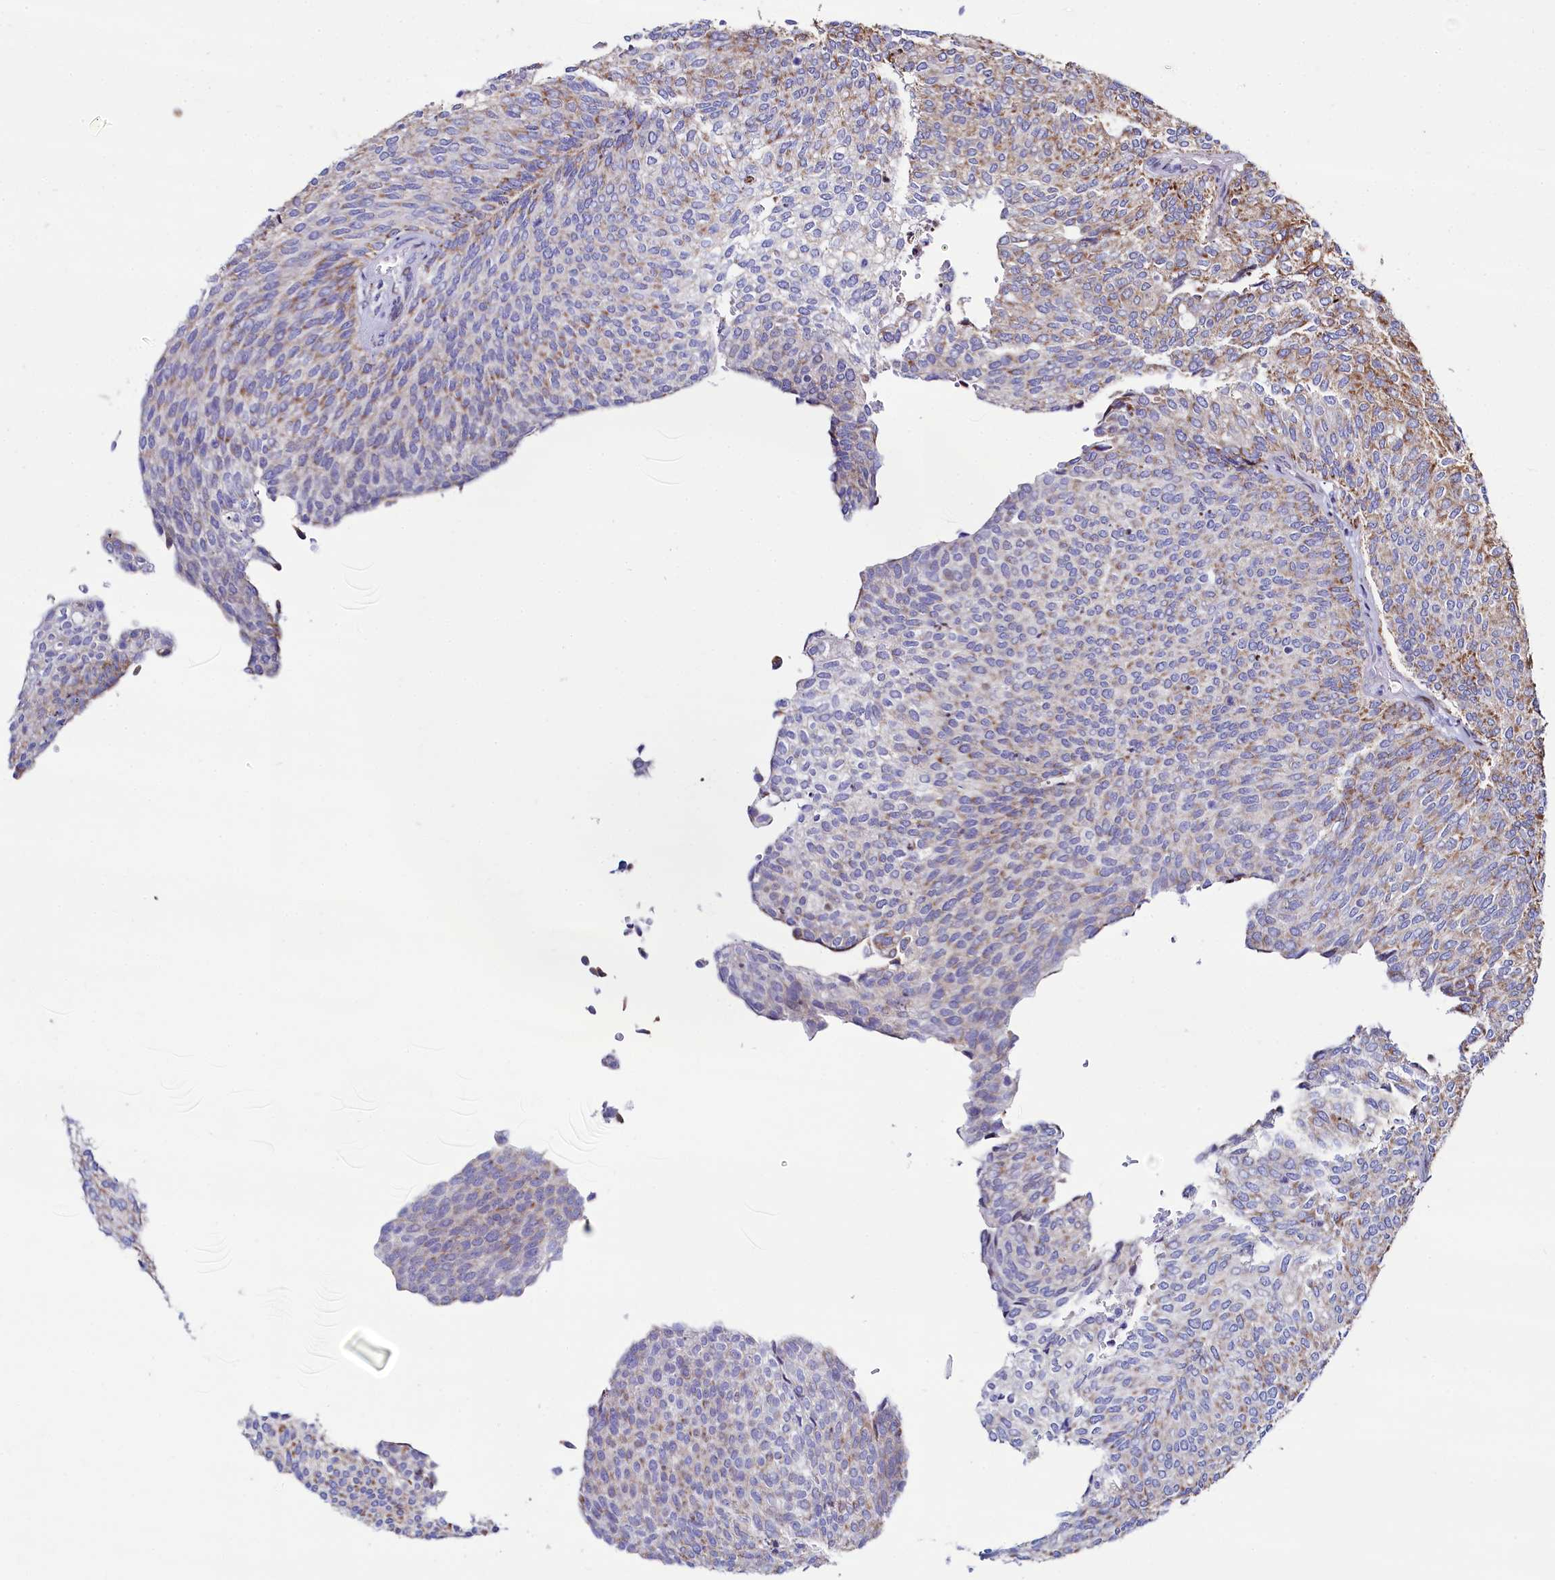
{"staining": {"intensity": "moderate", "quantity": "<25%", "location": "cytoplasmic/membranous"}, "tissue": "urothelial cancer", "cell_type": "Tumor cells", "image_type": "cancer", "snomed": [{"axis": "morphology", "description": "Urothelial carcinoma, Low grade"}, {"axis": "topography", "description": "Urinary bladder"}], "caption": "Protein analysis of urothelial carcinoma (low-grade) tissue exhibits moderate cytoplasmic/membranous positivity in approximately <25% of tumor cells. The staining was performed using DAB (3,3'-diaminobenzidine) to visualize the protein expression in brown, while the nuclei were stained in blue with hematoxylin (Magnification: 20x).", "gene": "HDGFL3", "patient": {"sex": "female", "age": 79}}